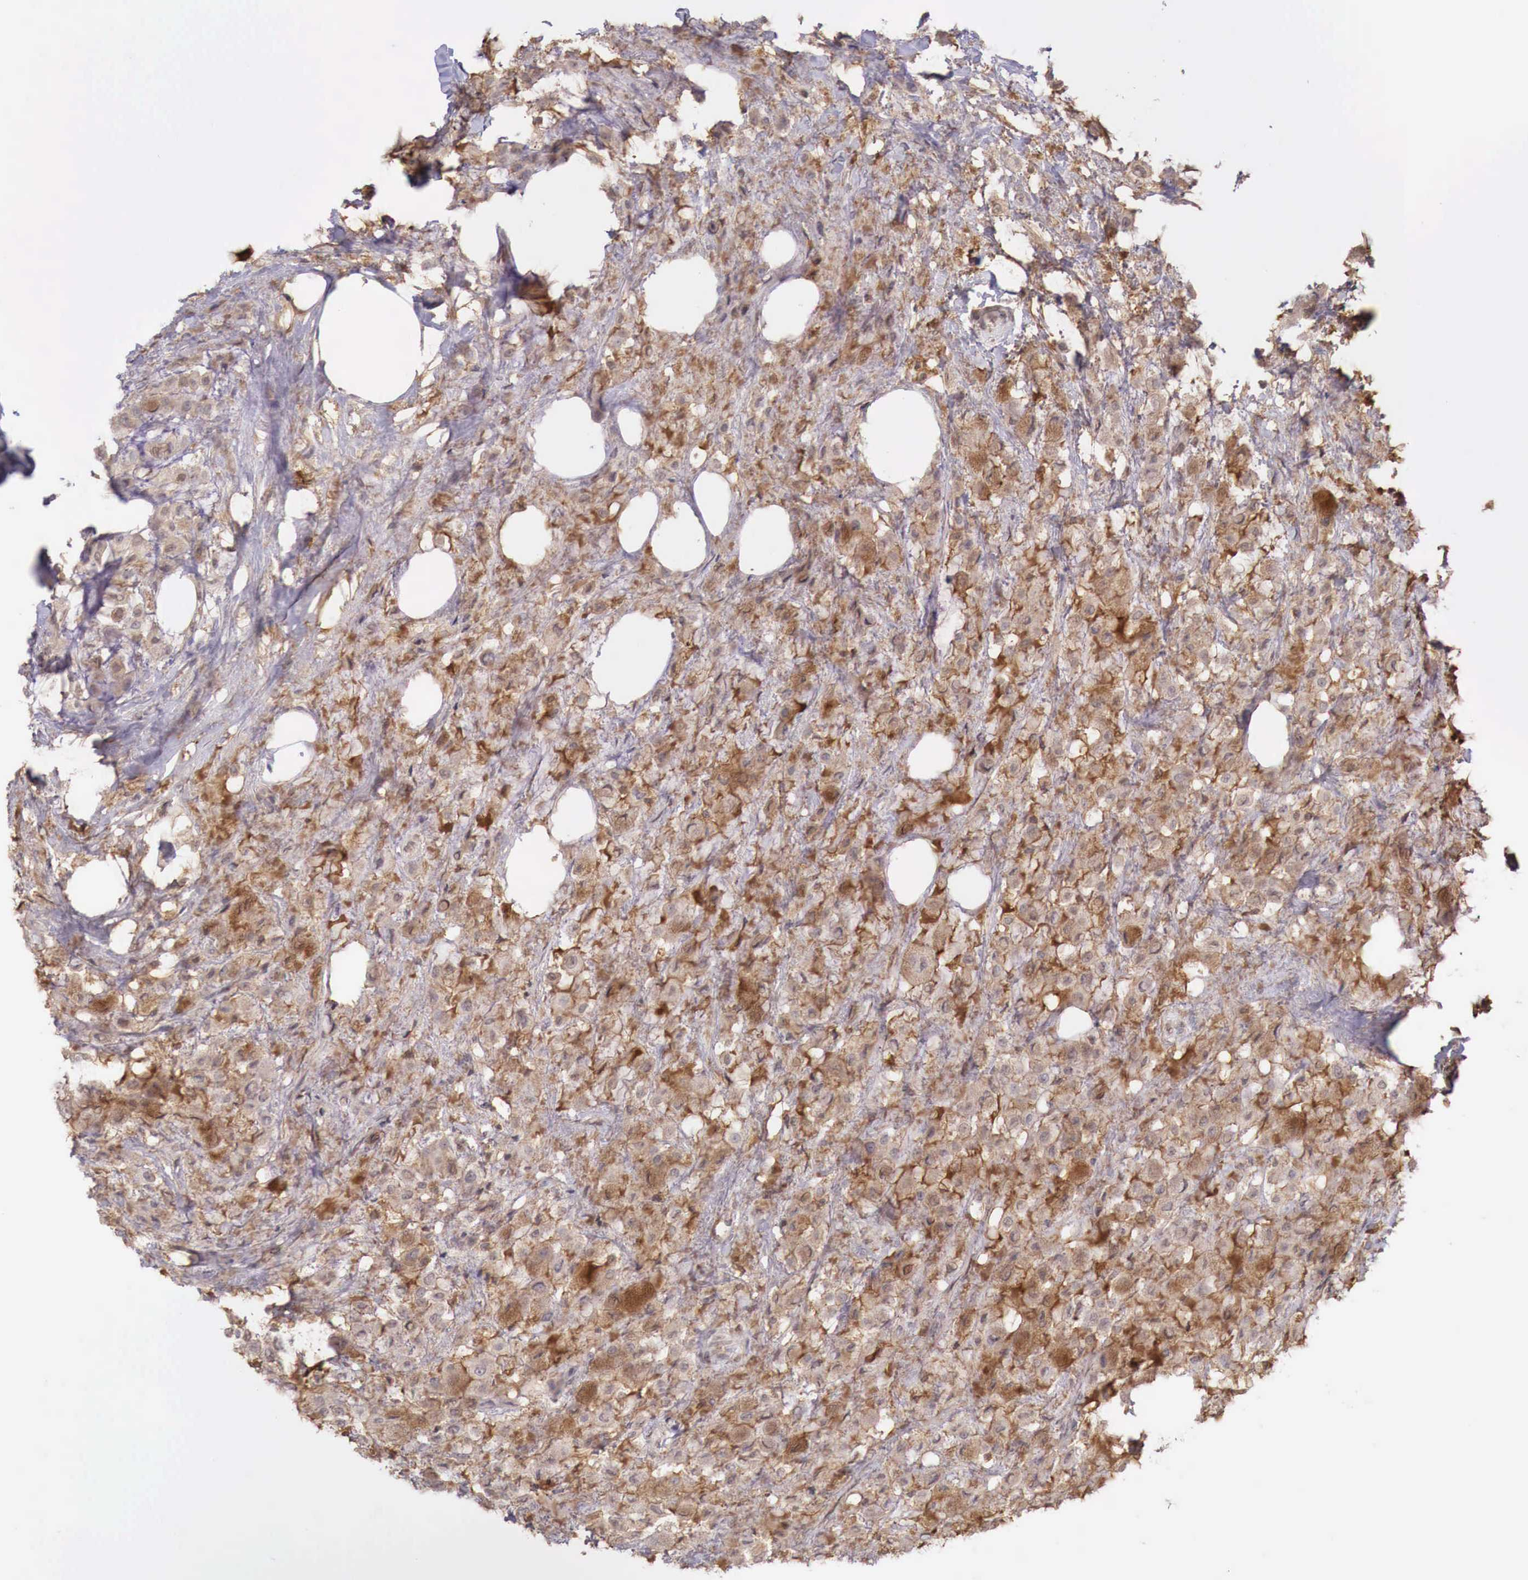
{"staining": {"intensity": "weak", "quantity": "25%-75%", "location": "cytoplasmic/membranous"}, "tissue": "breast cancer", "cell_type": "Tumor cells", "image_type": "cancer", "snomed": [{"axis": "morphology", "description": "Lobular carcinoma"}, {"axis": "topography", "description": "Breast"}], "caption": "Weak cytoplasmic/membranous staining is identified in approximately 25%-75% of tumor cells in breast cancer.", "gene": "CHRDL1", "patient": {"sex": "female", "age": 85}}